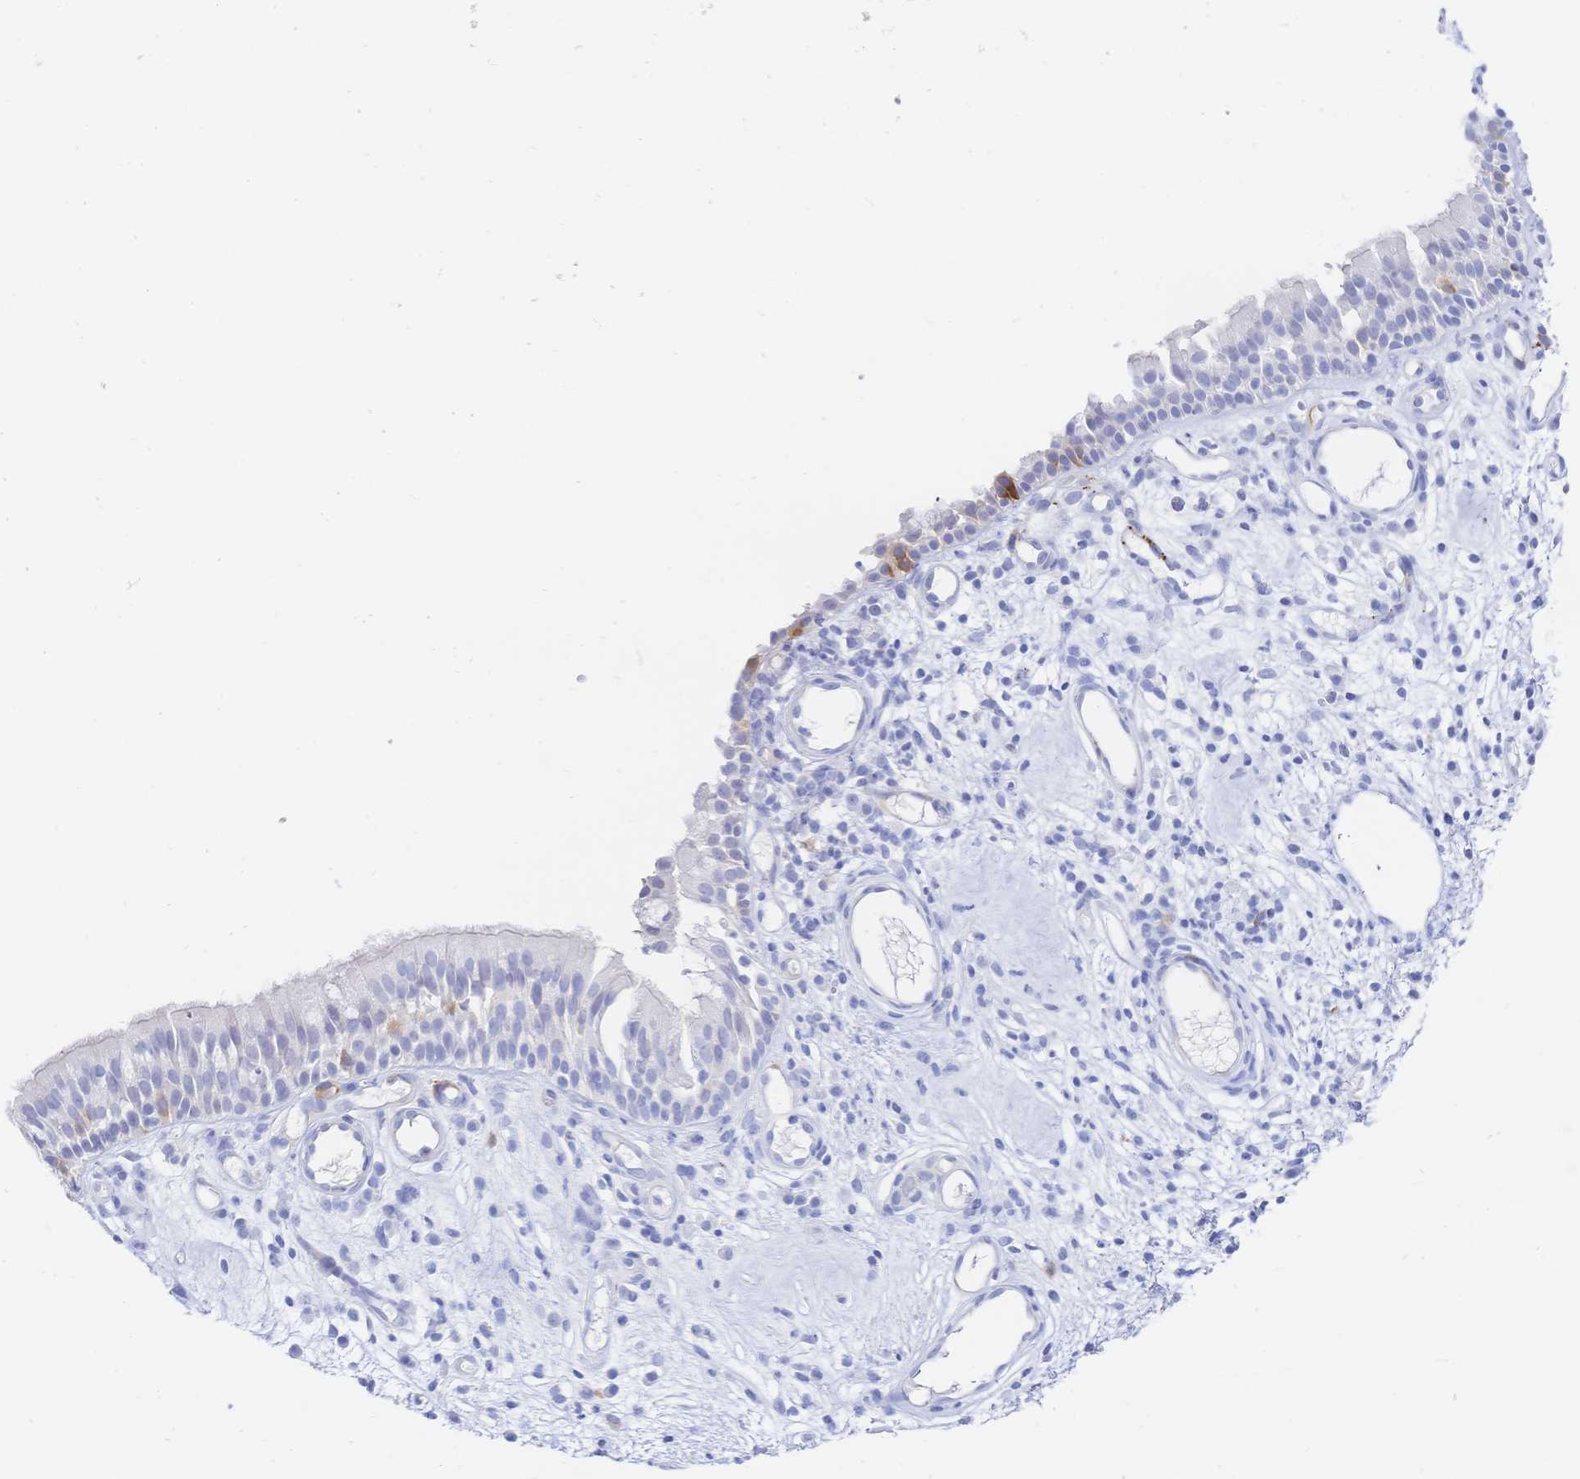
{"staining": {"intensity": "strong", "quantity": "<25%", "location": "cytoplasmic/membranous"}, "tissue": "nasopharynx", "cell_type": "Respiratory epithelial cells", "image_type": "normal", "snomed": [{"axis": "morphology", "description": "Normal tissue, NOS"}, {"axis": "morphology", "description": "Inflammation, NOS"}, {"axis": "topography", "description": "Nasopharynx"}], "caption": "Brown immunohistochemical staining in normal human nasopharynx demonstrates strong cytoplasmic/membranous positivity in approximately <25% of respiratory epithelial cells. The staining is performed using DAB (3,3'-diaminobenzidine) brown chromogen to label protein expression. The nuclei are counter-stained blue using hematoxylin.", "gene": "RRM1", "patient": {"sex": "male", "age": 54}}